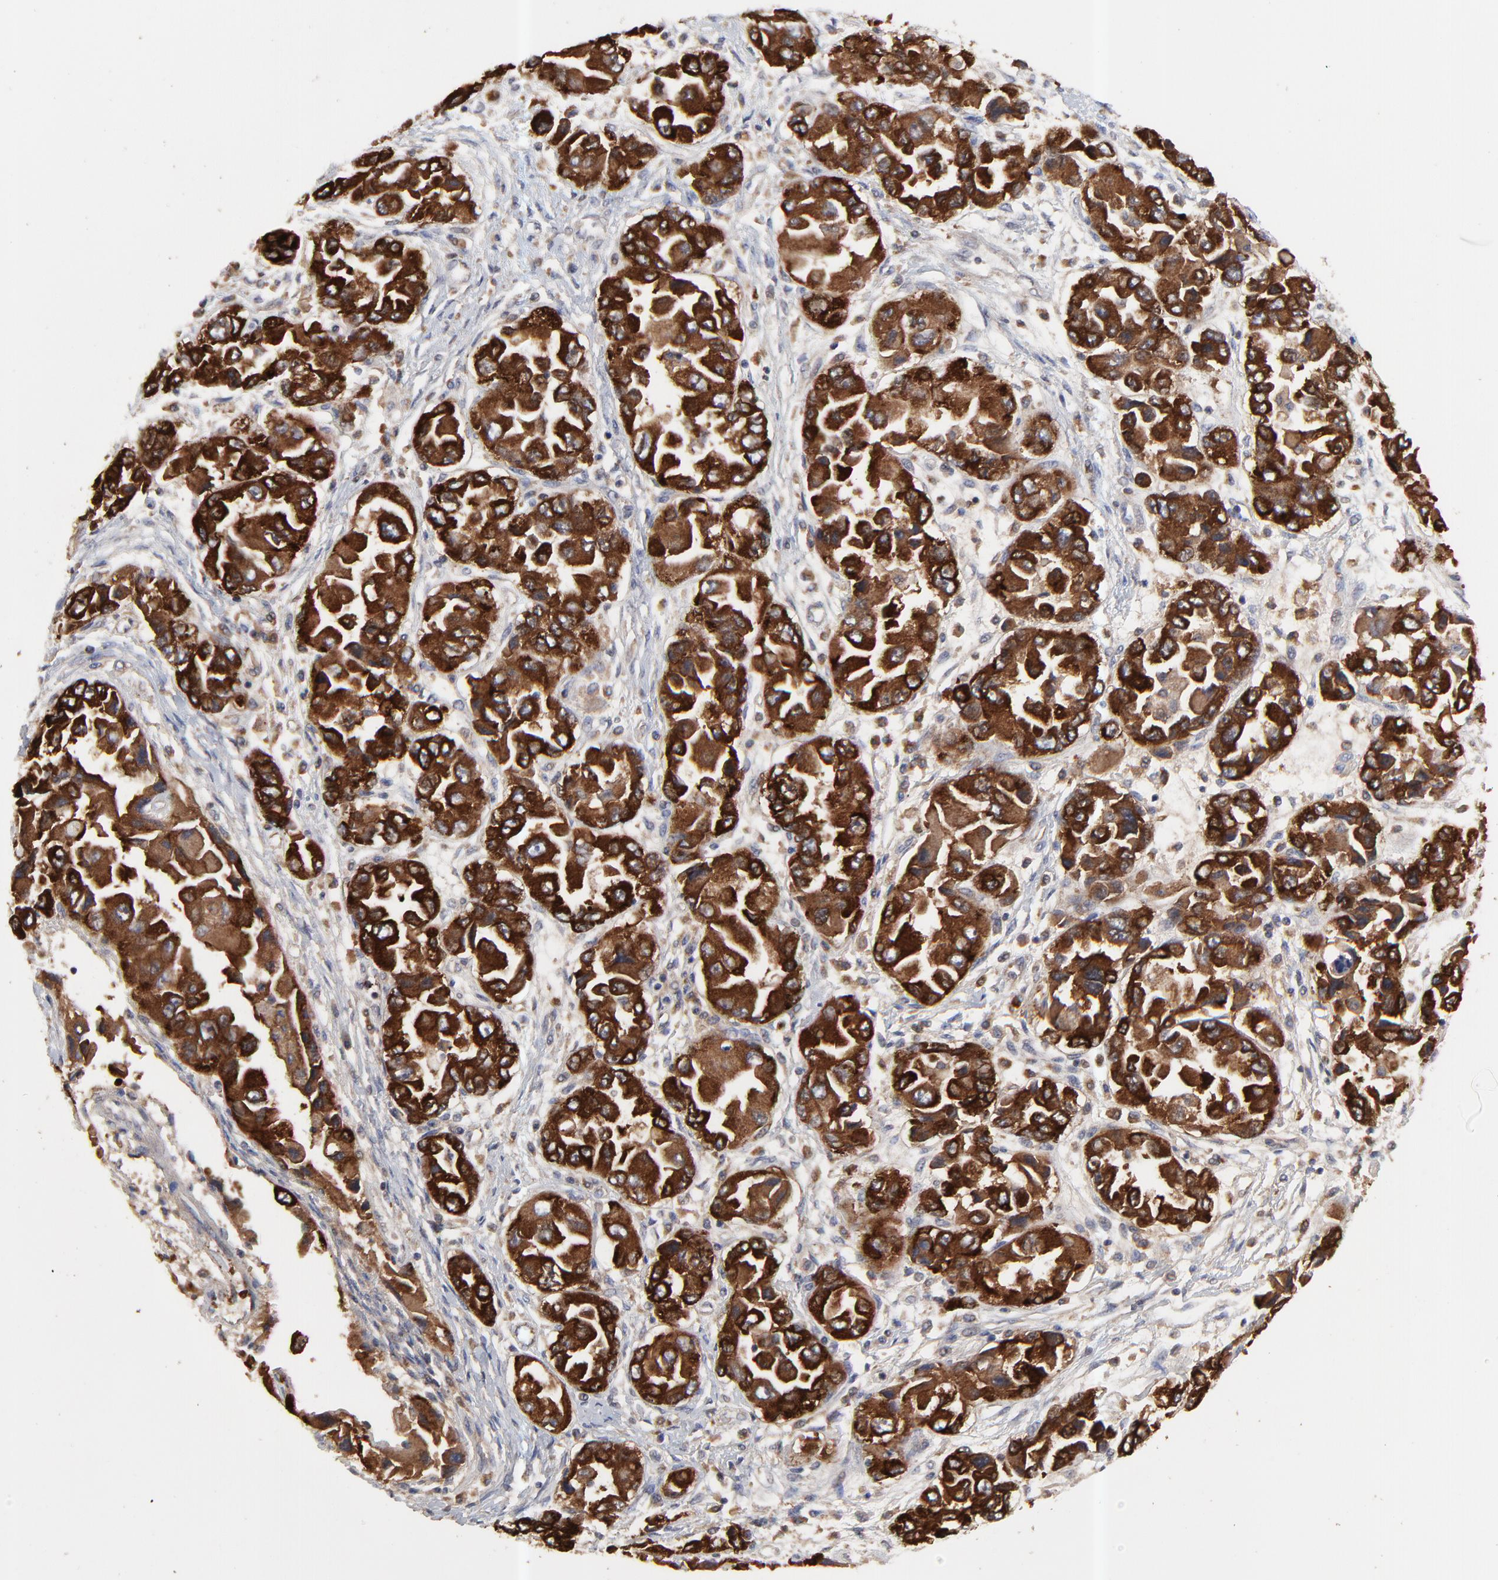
{"staining": {"intensity": "strong", "quantity": ">75%", "location": "cytoplasmic/membranous"}, "tissue": "ovarian cancer", "cell_type": "Tumor cells", "image_type": "cancer", "snomed": [{"axis": "morphology", "description": "Cystadenocarcinoma, serous, NOS"}, {"axis": "topography", "description": "Ovary"}], "caption": "Human serous cystadenocarcinoma (ovarian) stained with a protein marker reveals strong staining in tumor cells.", "gene": "RAB9A", "patient": {"sex": "female", "age": 84}}